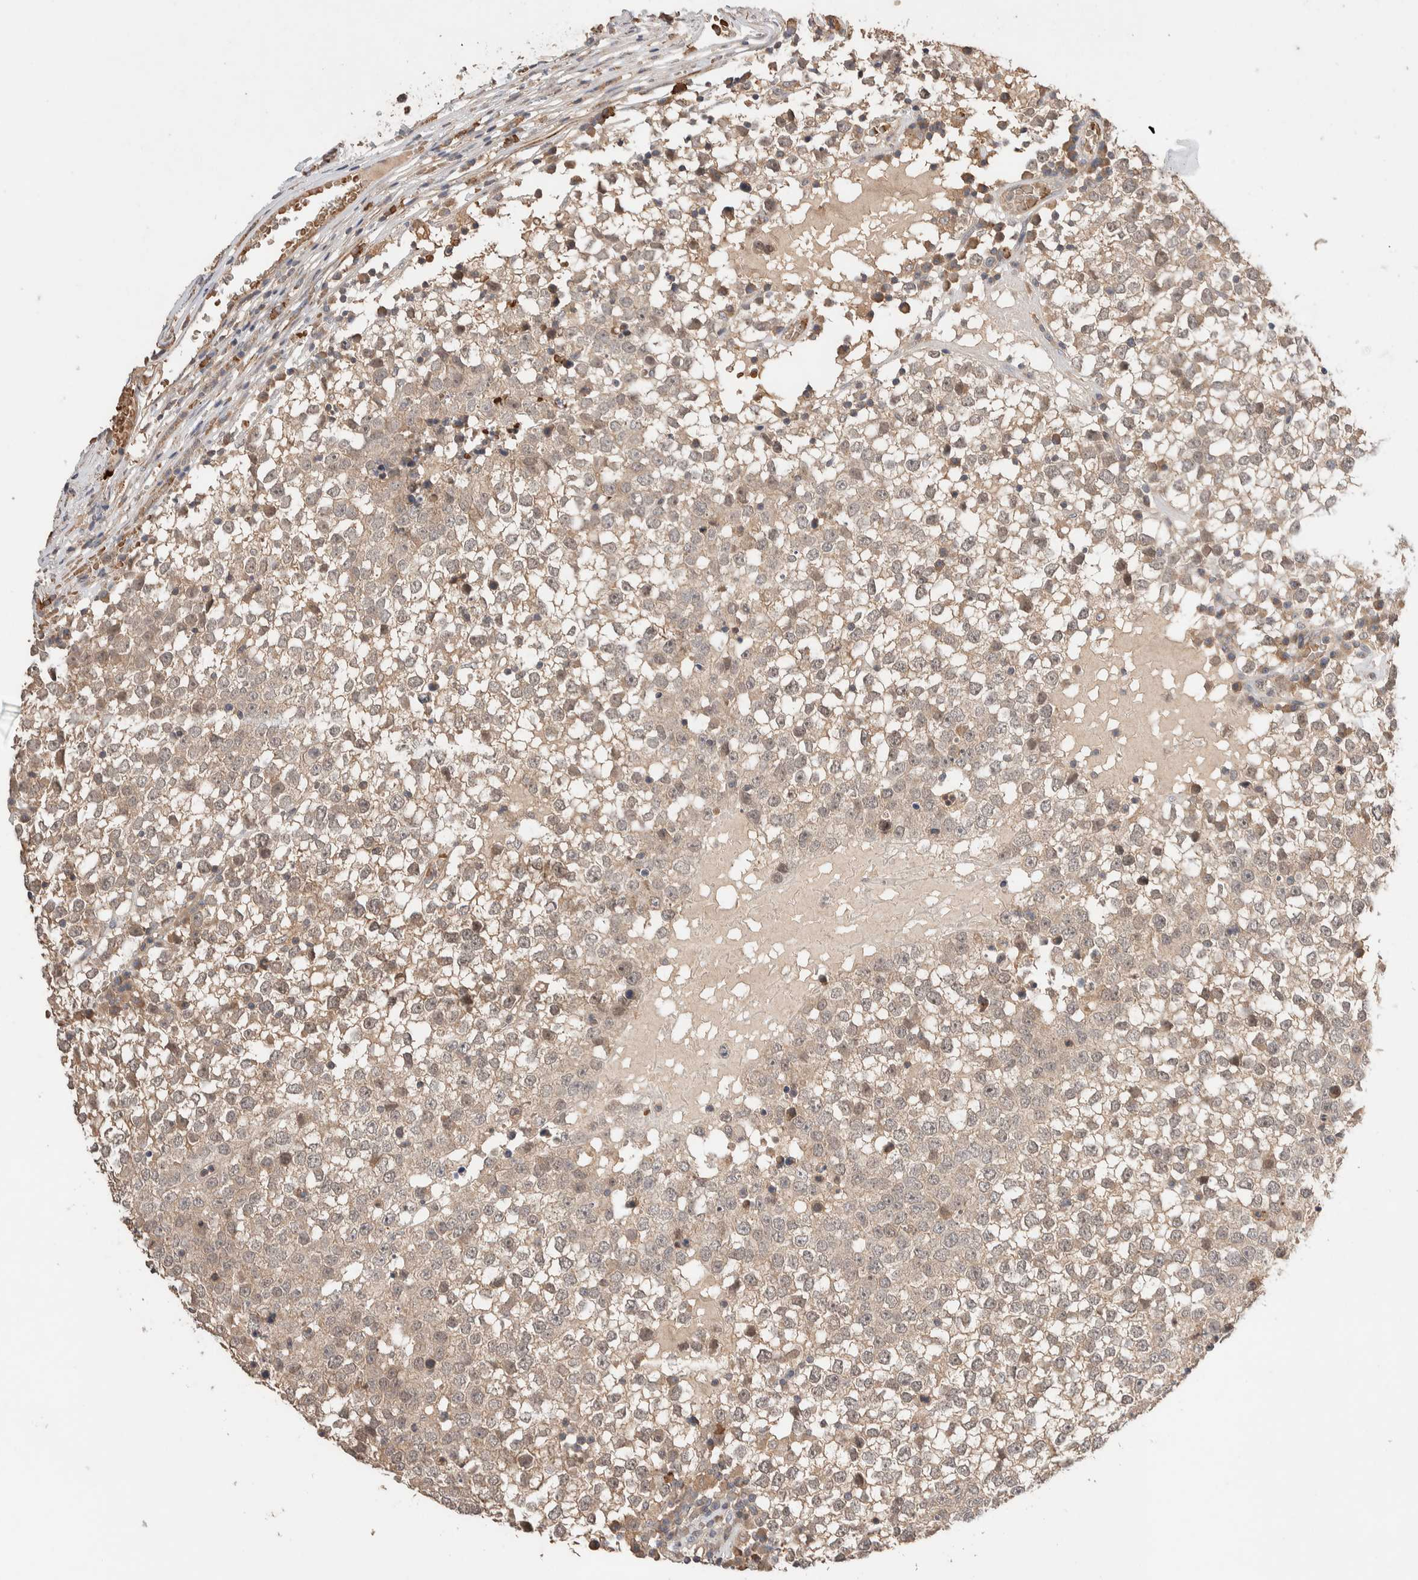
{"staining": {"intensity": "weak", "quantity": ">75%", "location": "cytoplasmic/membranous"}, "tissue": "testis cancer", "cell_type": "Tumor cells", "image_type": "cancer", "snomed": [{"axis": "morphology", "description": "Seminoma, NOS"}, {"axis": "topography", "description": "Testis"}], "caption": "IHC (DAB (3,3'-diaminobenzidine)) staining of human testis seminoma reveals weak cytoplasmic/membranous protein expression in about >75% of tumor cells.", "gene": "WDR91", "patient": {"sex": "male", "age": 65}}